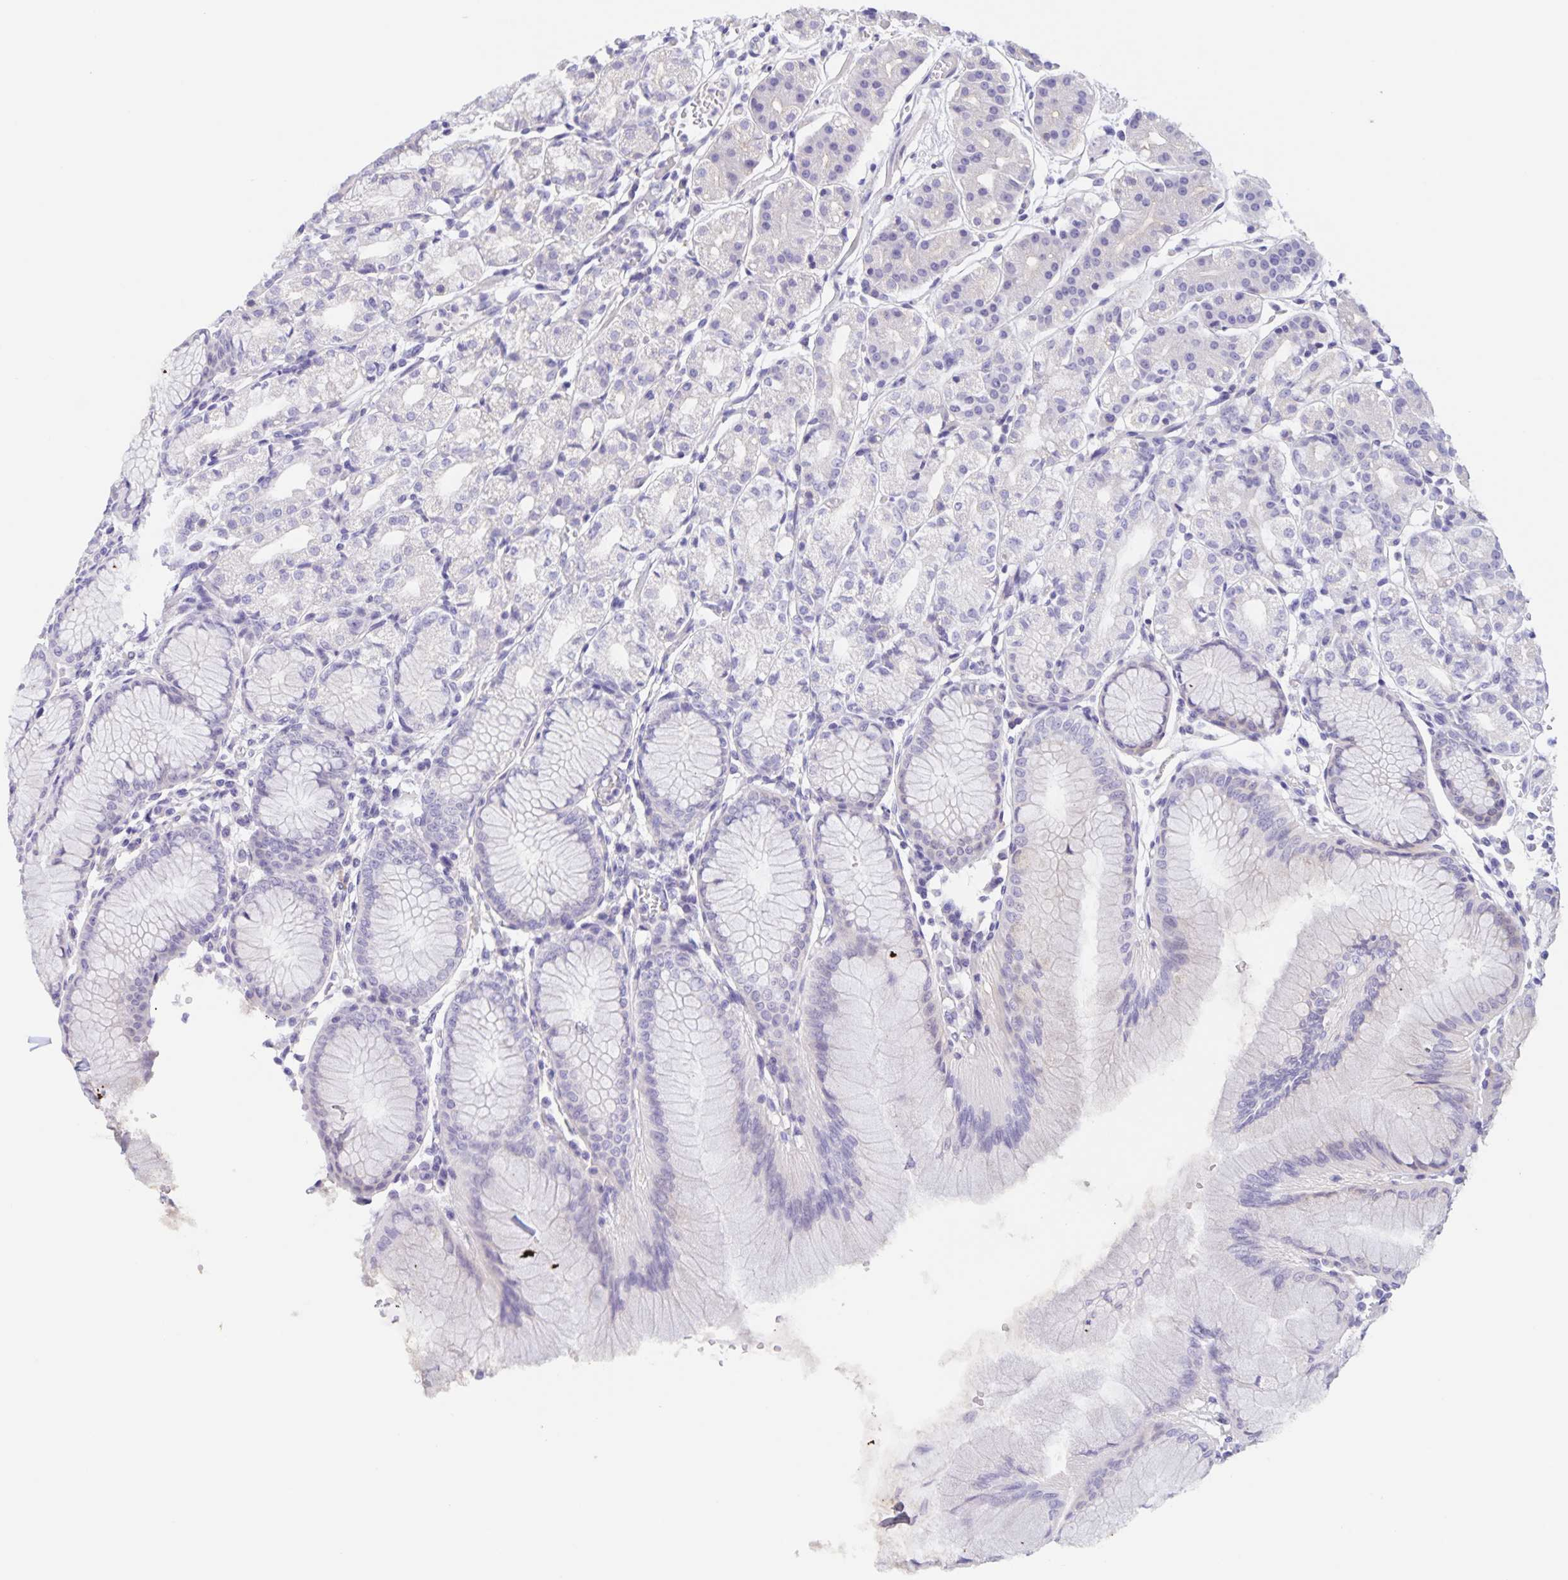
{"staining": {"intensity": "negative", "quantity": "none", "location": "none"}, "tissue": "stomach", "cell_type": "Glandular cells", "image_type": "normal", "snomed": [{"axis": "morphology", "description": "Normal tissue, NOS"}, {"axis": "topography", "description": "Stomach"}], "caption": "IHC of unremarkable human stomach demonstrates no staining in glandular cells.", "gene": "DMGDH", "patient": {"sex": "female", "age": 57}}